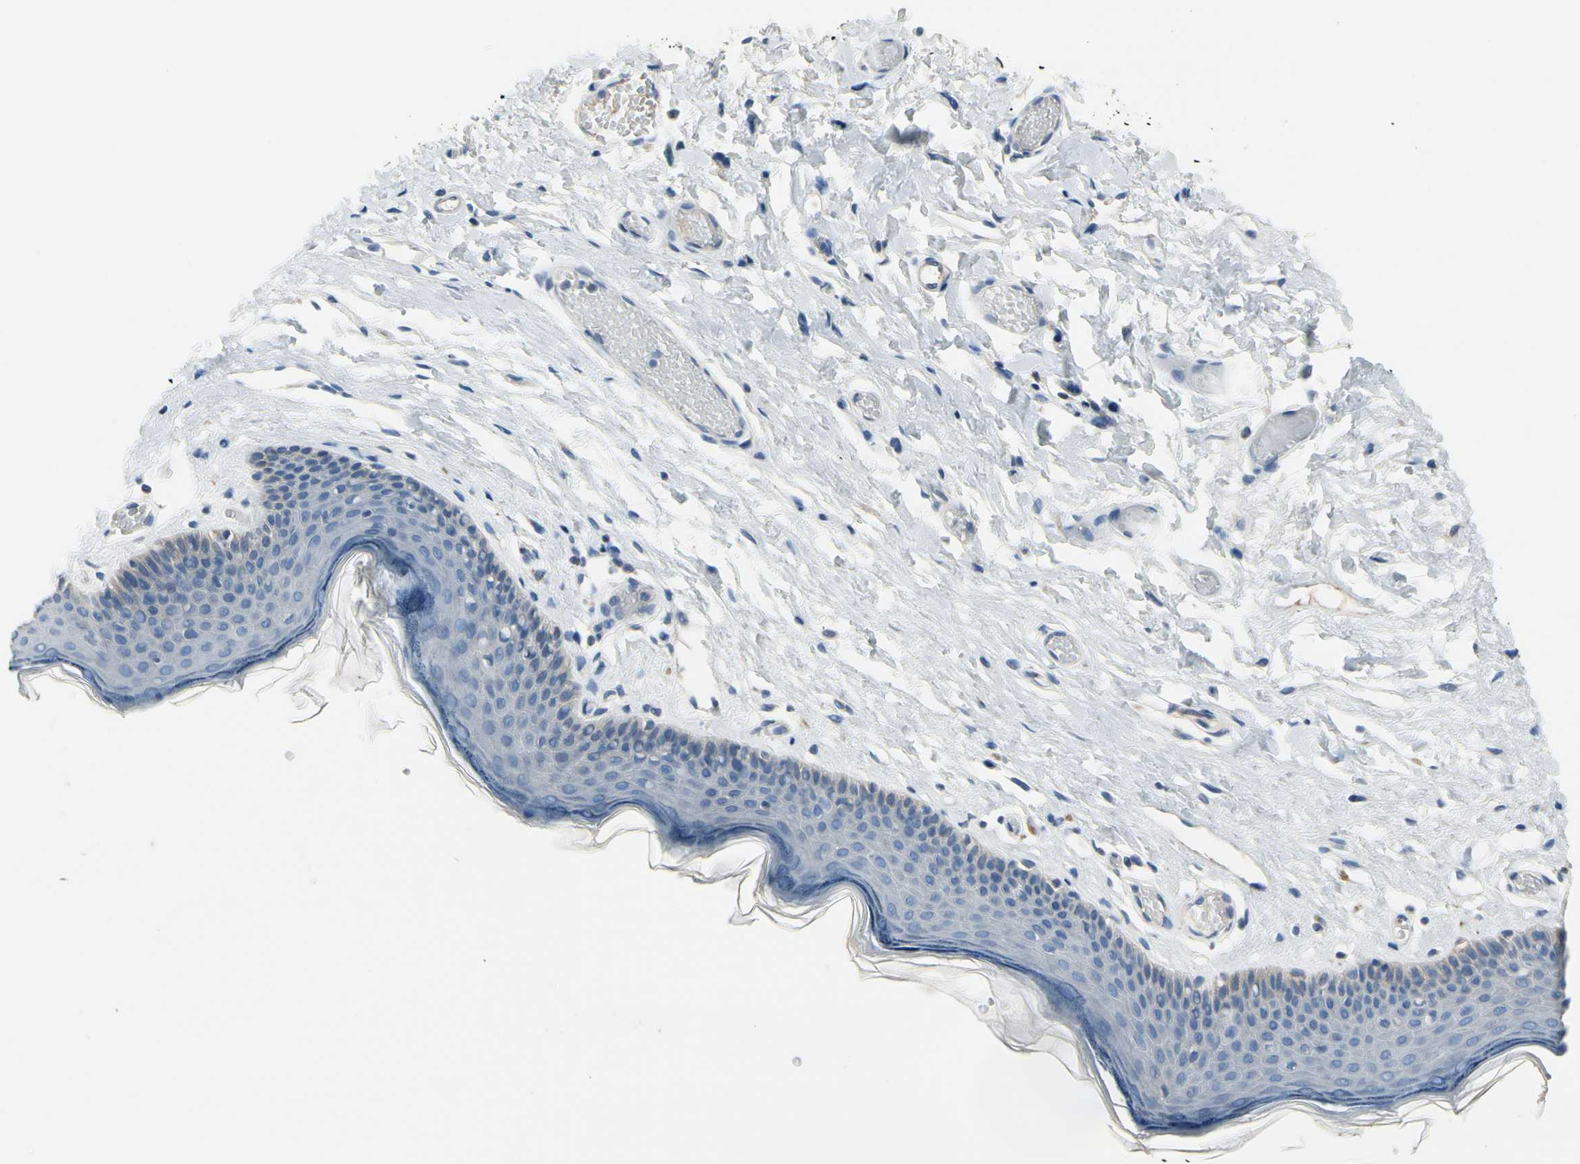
{"staining": {"intensity": "negative", "quantity": "none", "location": "none"}, "tissue": "skin", "cell_type": "Epidermal cells", "image_type": "normal", "snomed": [{"axis": "morphology", "description": "Normal tissue, NOS"}, {"axis": "morphology", "description": "Inflammation, NOS"}, {"axis": "topography", "description": "Vulva"}], "caption": "Histopathology image shows no protein positivity in epidermal cells of normal skin. The staining is performed using DAB brown chromogen with nuclei counter-stained in using hematoxylin.", "gene": "MUC5B", "patient": {"sex": "female", "age": 84}}